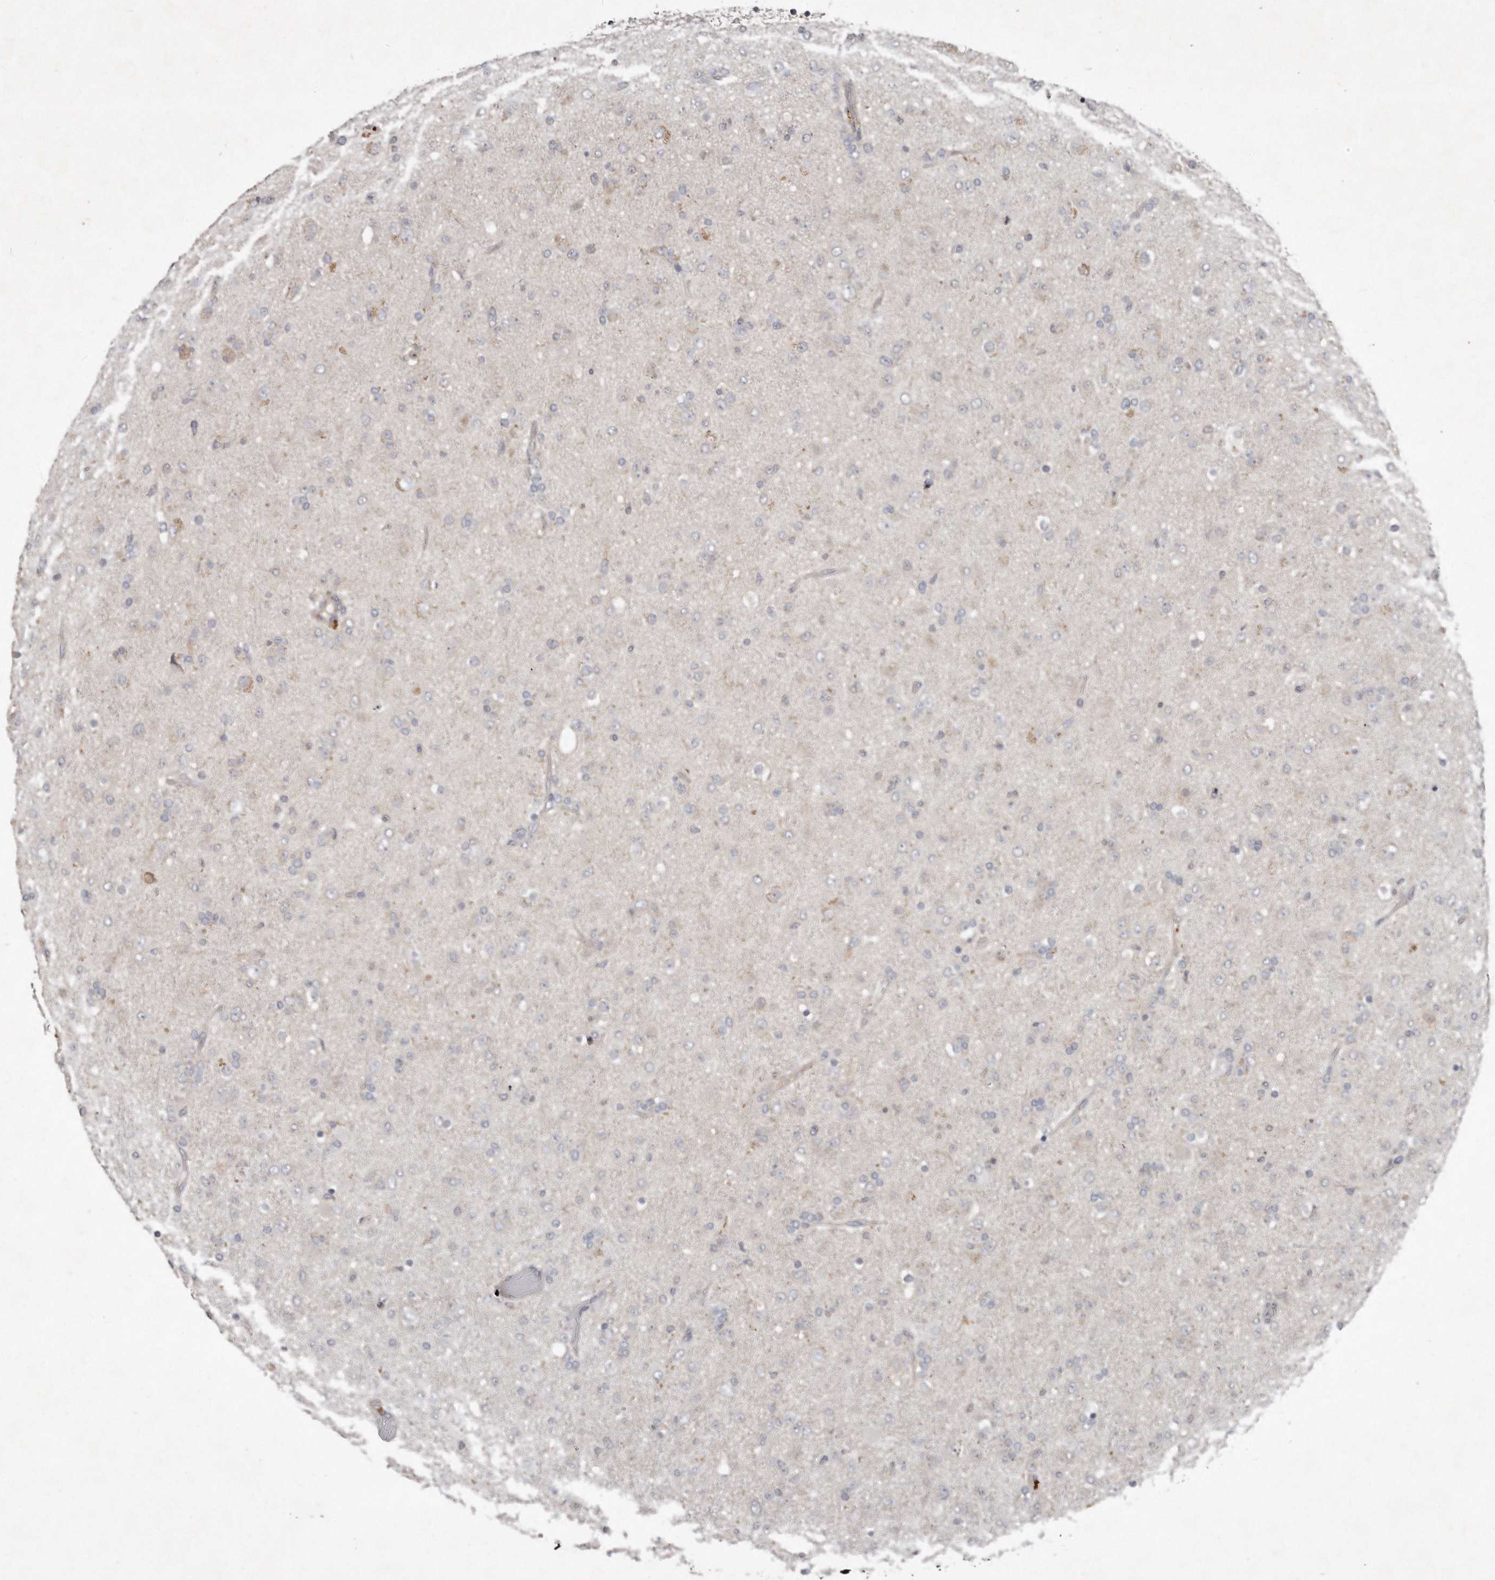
{"staining": {"intensity": "negative", "quantity": "none", "location": "none"}, "tissue": "glioma", "cell_type": "Tumor cells", "image_type": "cancer", "snomed": [{"axis": "morphology", "description": "Glioma, malignant, Low grade"}, {"axis": "topography", "description": "Brain"}], "caption": "There is no significant staining in tumor cells of glioma. (DAB immunohistochemistry with hematoxylin counter stain).", "gene": "AKNAD1", "patient": {"sex": "male", "age": 65}}